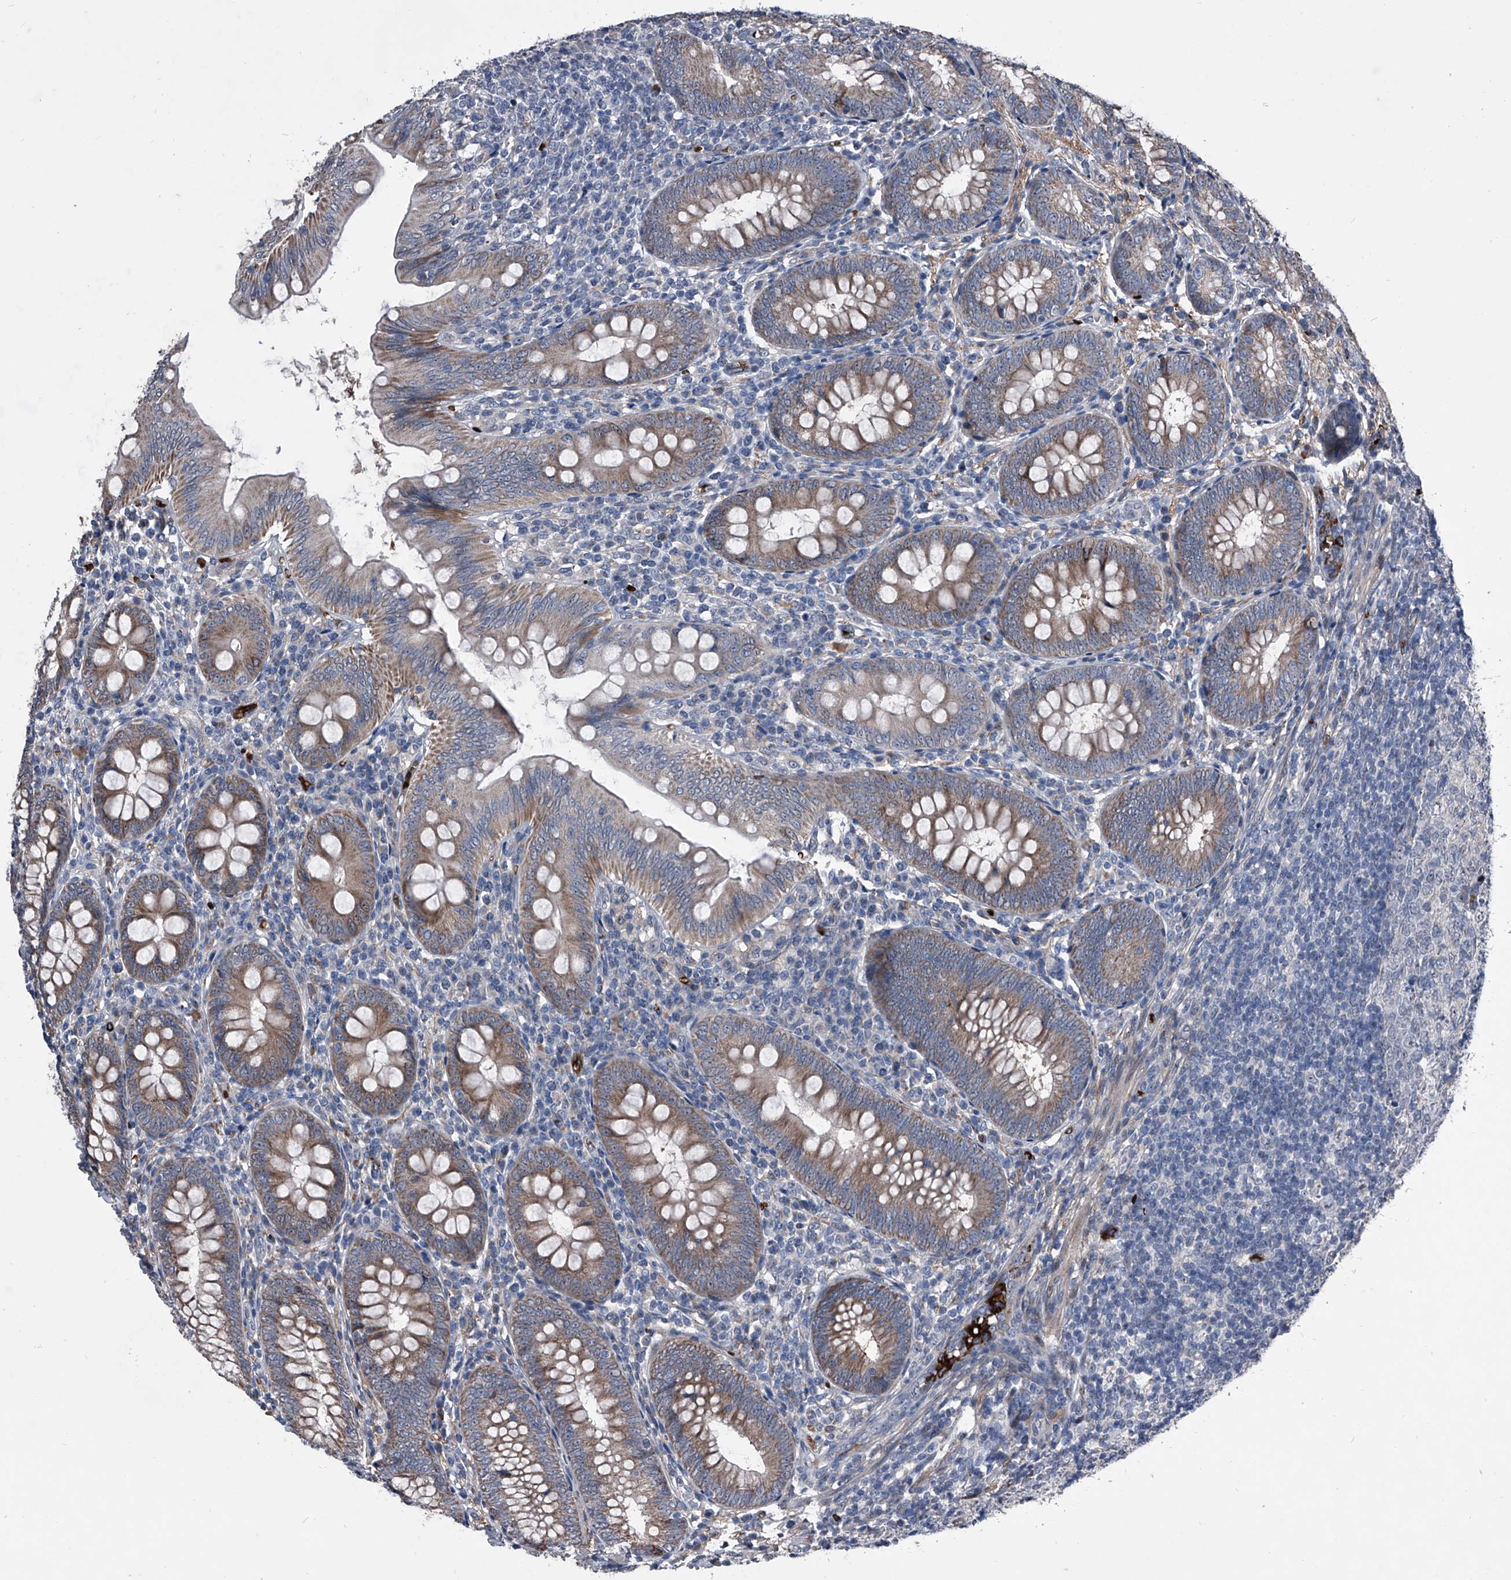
{"staining": {"intensity": "moderate", "quantity": ">75%", "location": "cytoplasmic/membranous"}, "tissue": "appendix", "cell_type": "Glandular cells", "image_type": "normal", "snomed": [{"axis": "morphology", "description": "Normal tissue, NOS"}, {"axis": "topography", "description": "Appendix"}], "caption": "Human appendix stained for a protein (brown) reveals moderate cytoplasmic/membranous positive positivity in approximately >75% of glandular cells.", "gene": "CEP85L", "patient": {"sex": "male", "age": 14}}